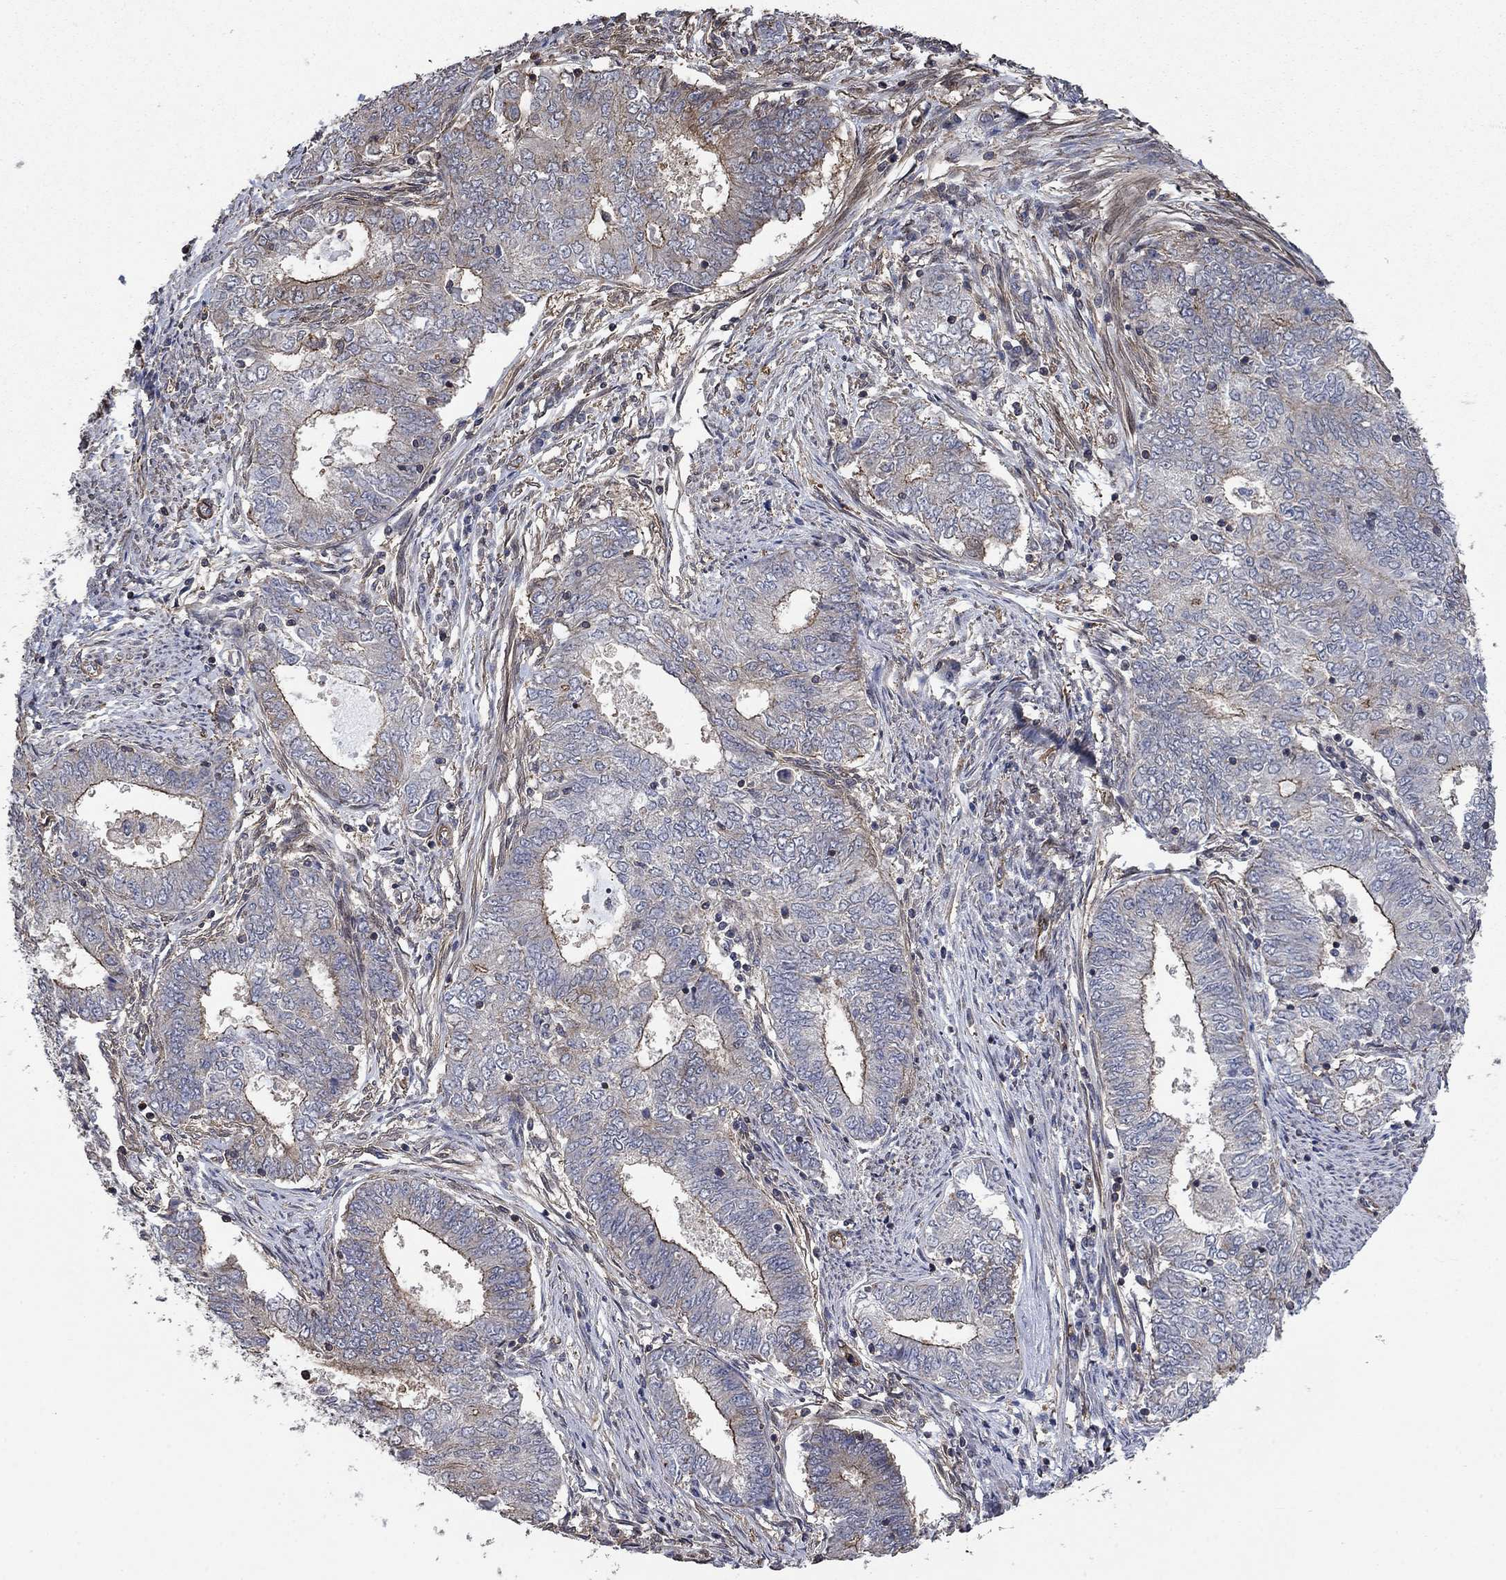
{"staining": {"intensity": "moderate", "quantity": "25%-75%", "location": "cytoplasmic/membranous"}, "tissue": "endometrial cancer", "cell_type": "Tumor cells", "image_type": "cancer", "snomed": [{"axis": "morphology", "description": "Adenocarcinoma, NOS"}, {"axis": "topography", "description": "Endometrium"}], "caption": "A medium amount of moderate cytoplasmic/membranous positivity is present in approximately 25%-75% of tumor cells in endometrial cancer (adenocarcinoma) tissue. The protein of interest is stained brown, and the nuclei are stained in blue (DAB IHC with brightfield microscopy, high magnification).", "gene": "PDE3A", "patient": {"sex": "female", "age": 62}}